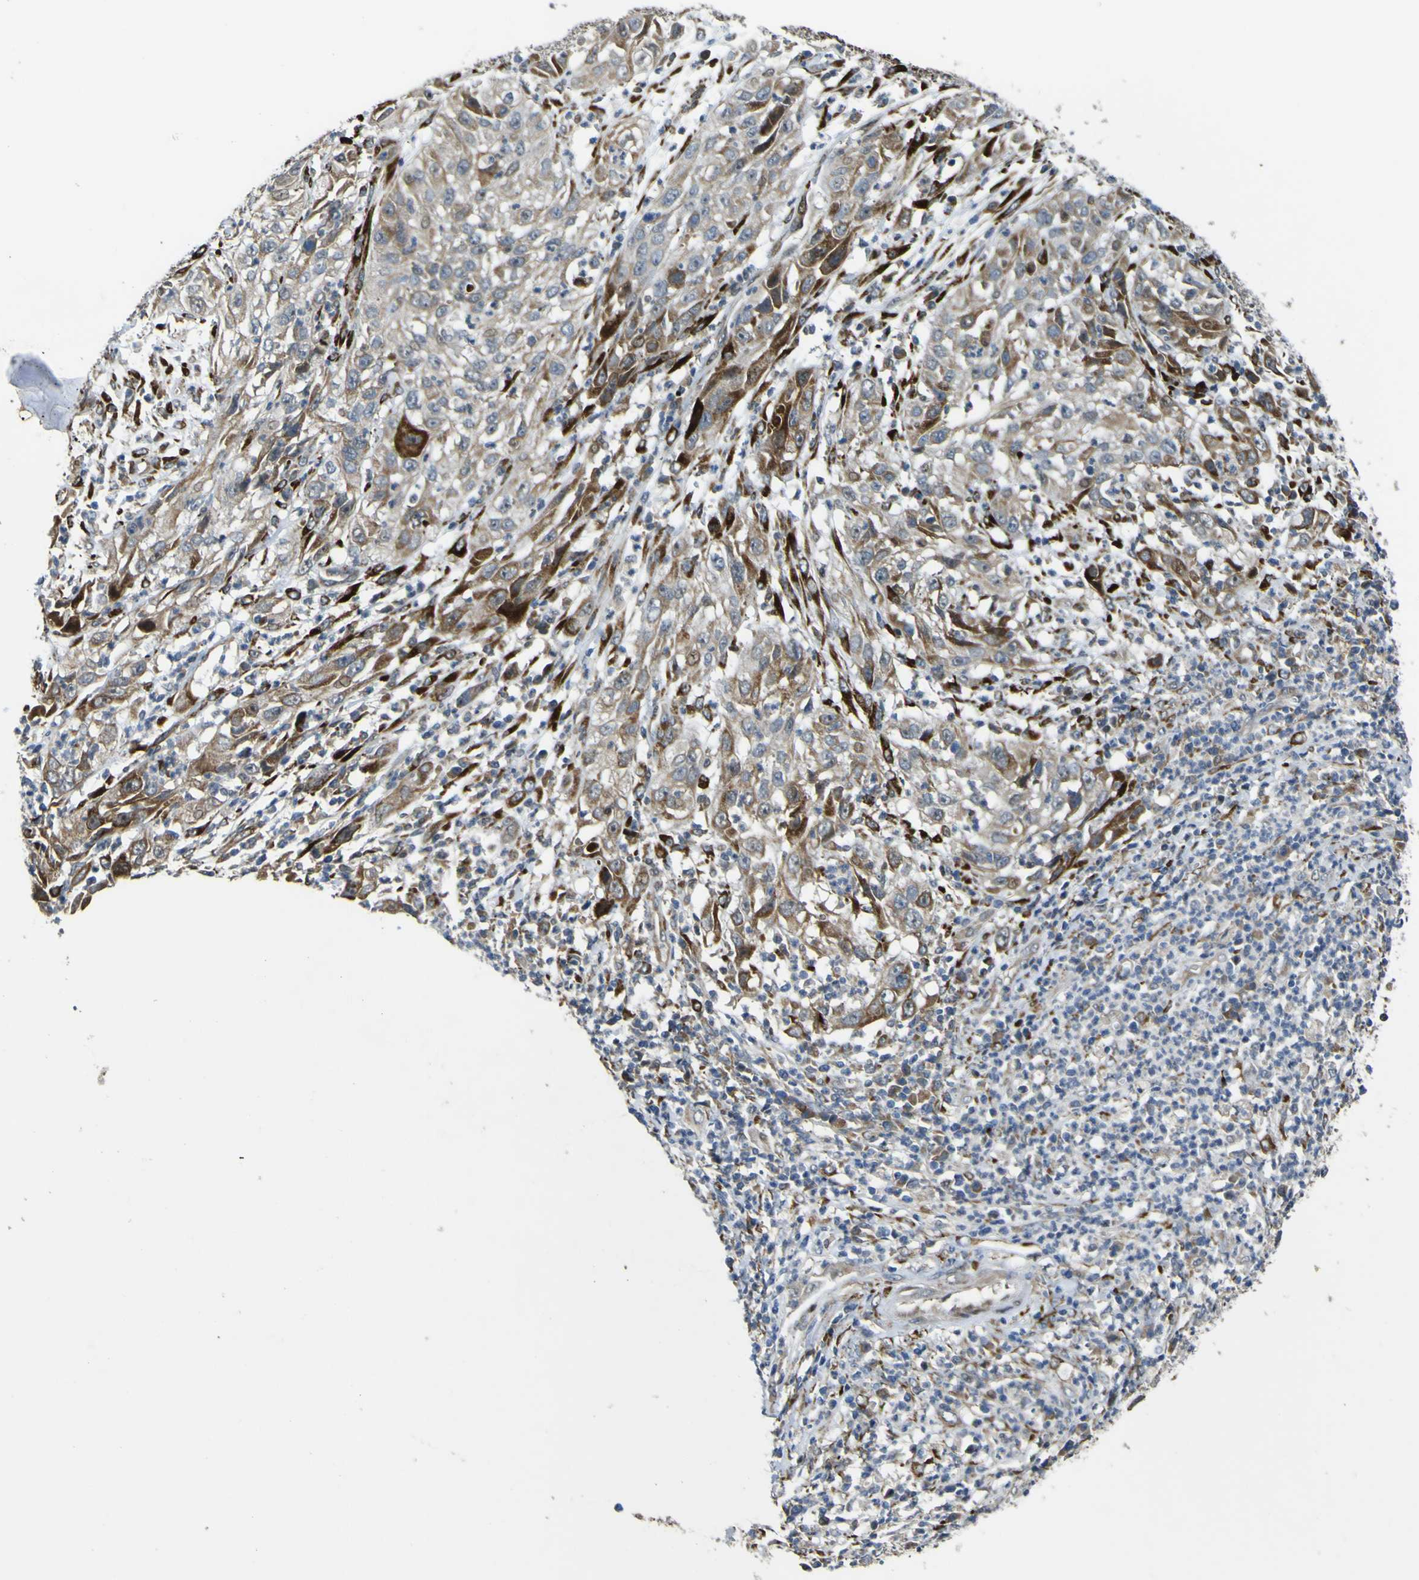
{"staining": {"intensity": "strong", "quantity": "<25%", "location": "cytoplasmic/membranous"}, "tissue": "cervical cancer", "cell_type": "Tumor cells", "image_type": "cancer", "snomed": [{"axis": "morphology", "description": "Squamous cell carcinoma, NOS"}, {"axis": "topography", "description": "Cervix"}], "caption": "Protein analysis of cervical cancer tissue reveals strong cytoplasmic/membranous positivity in about <25% of tumor cells.", "gene": "LBHD1", "patient": {"sex": "female", "age": 32}}